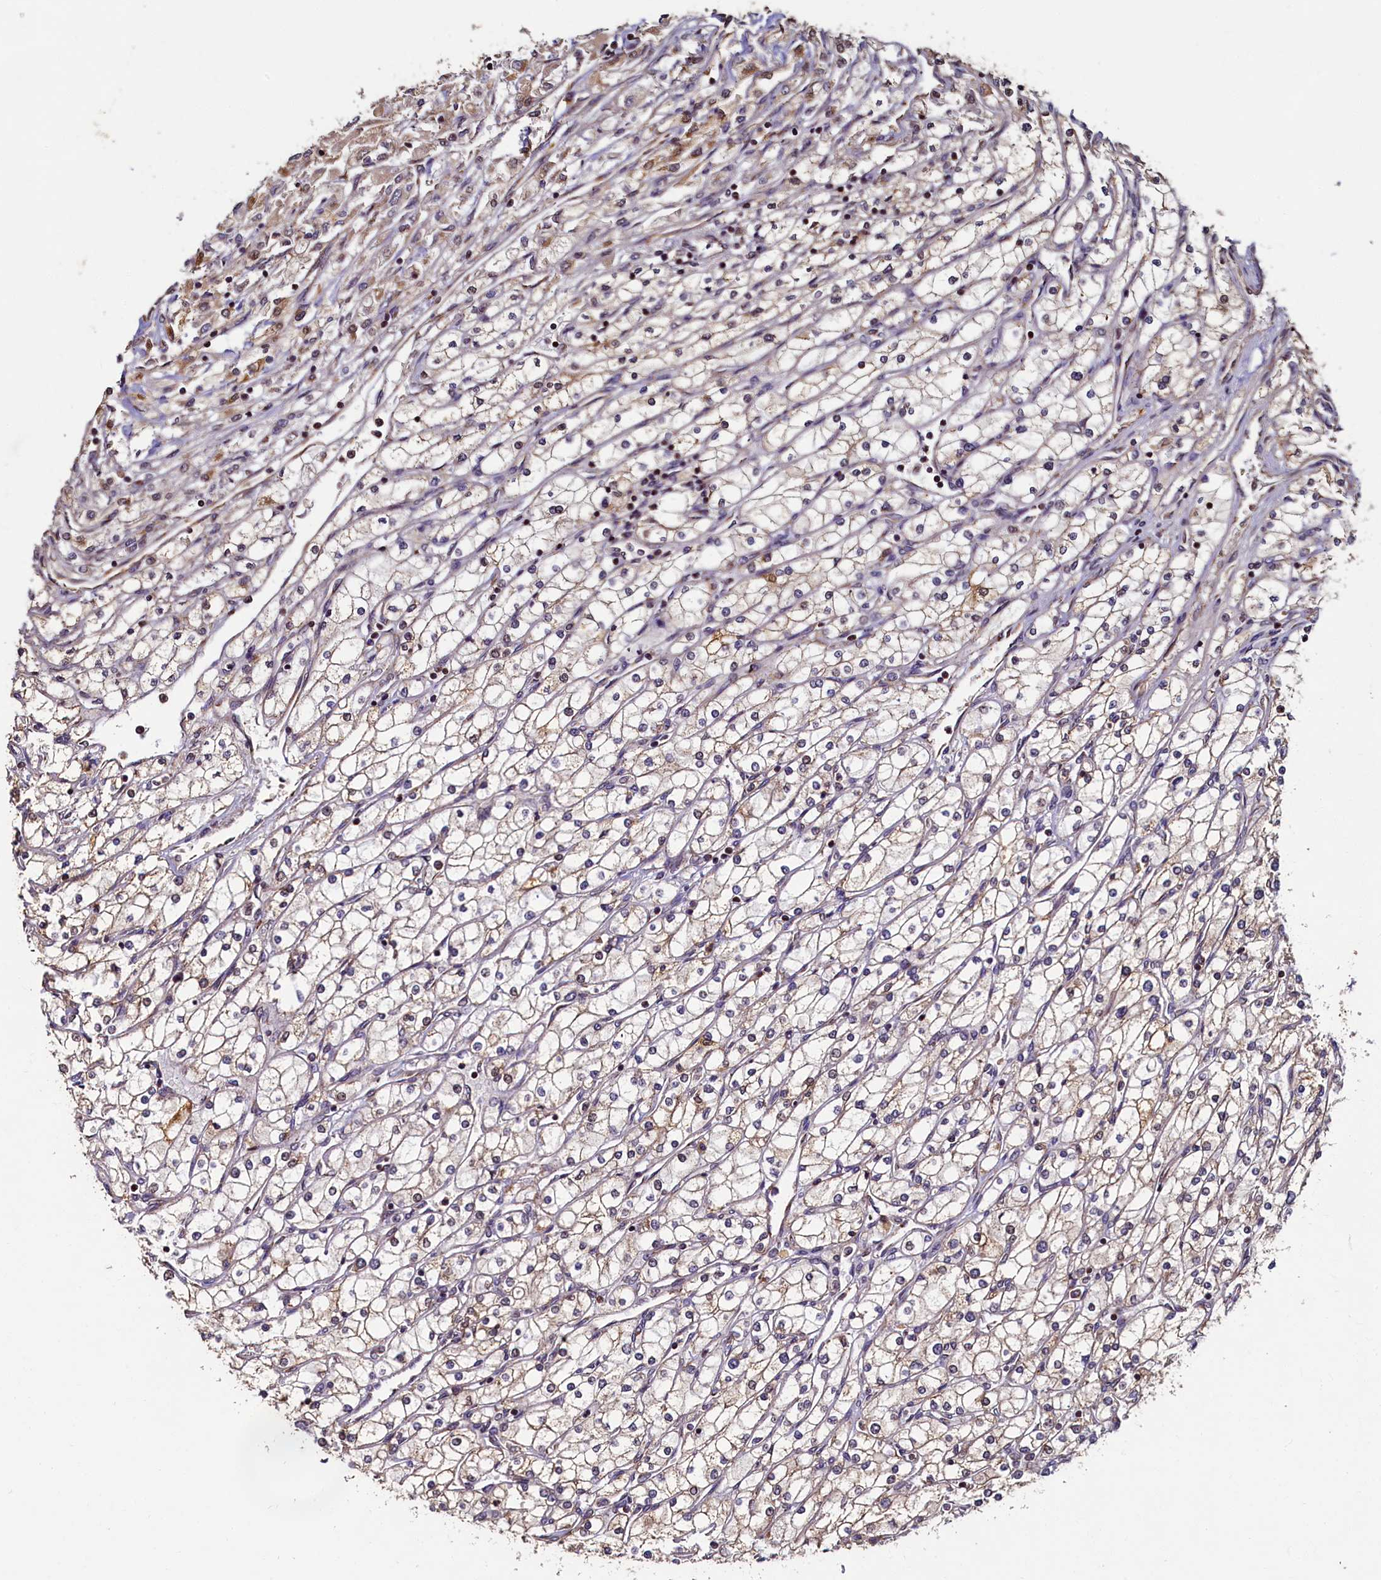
{"staining": {"intensity": "weak", "quantity": "25%-75%", "location": "cytoplasmic/membranous"}, "tissue": "renal cancer", "cell_type": "Tumor cells", "image_type": "cancer", "snomed": [{"axis": "morphology", "description": "Adenocarcinoma, NOS"}, {"axis": "topography", "description": "Kidney"}], "caption": "Weak cytoplasmic/membranous protein staining is identified in approximately 25%-75% of tumor cells in renal cancer.", "gene": "NCKAP5L", "patient": {"sex": "male", "age": 80}}